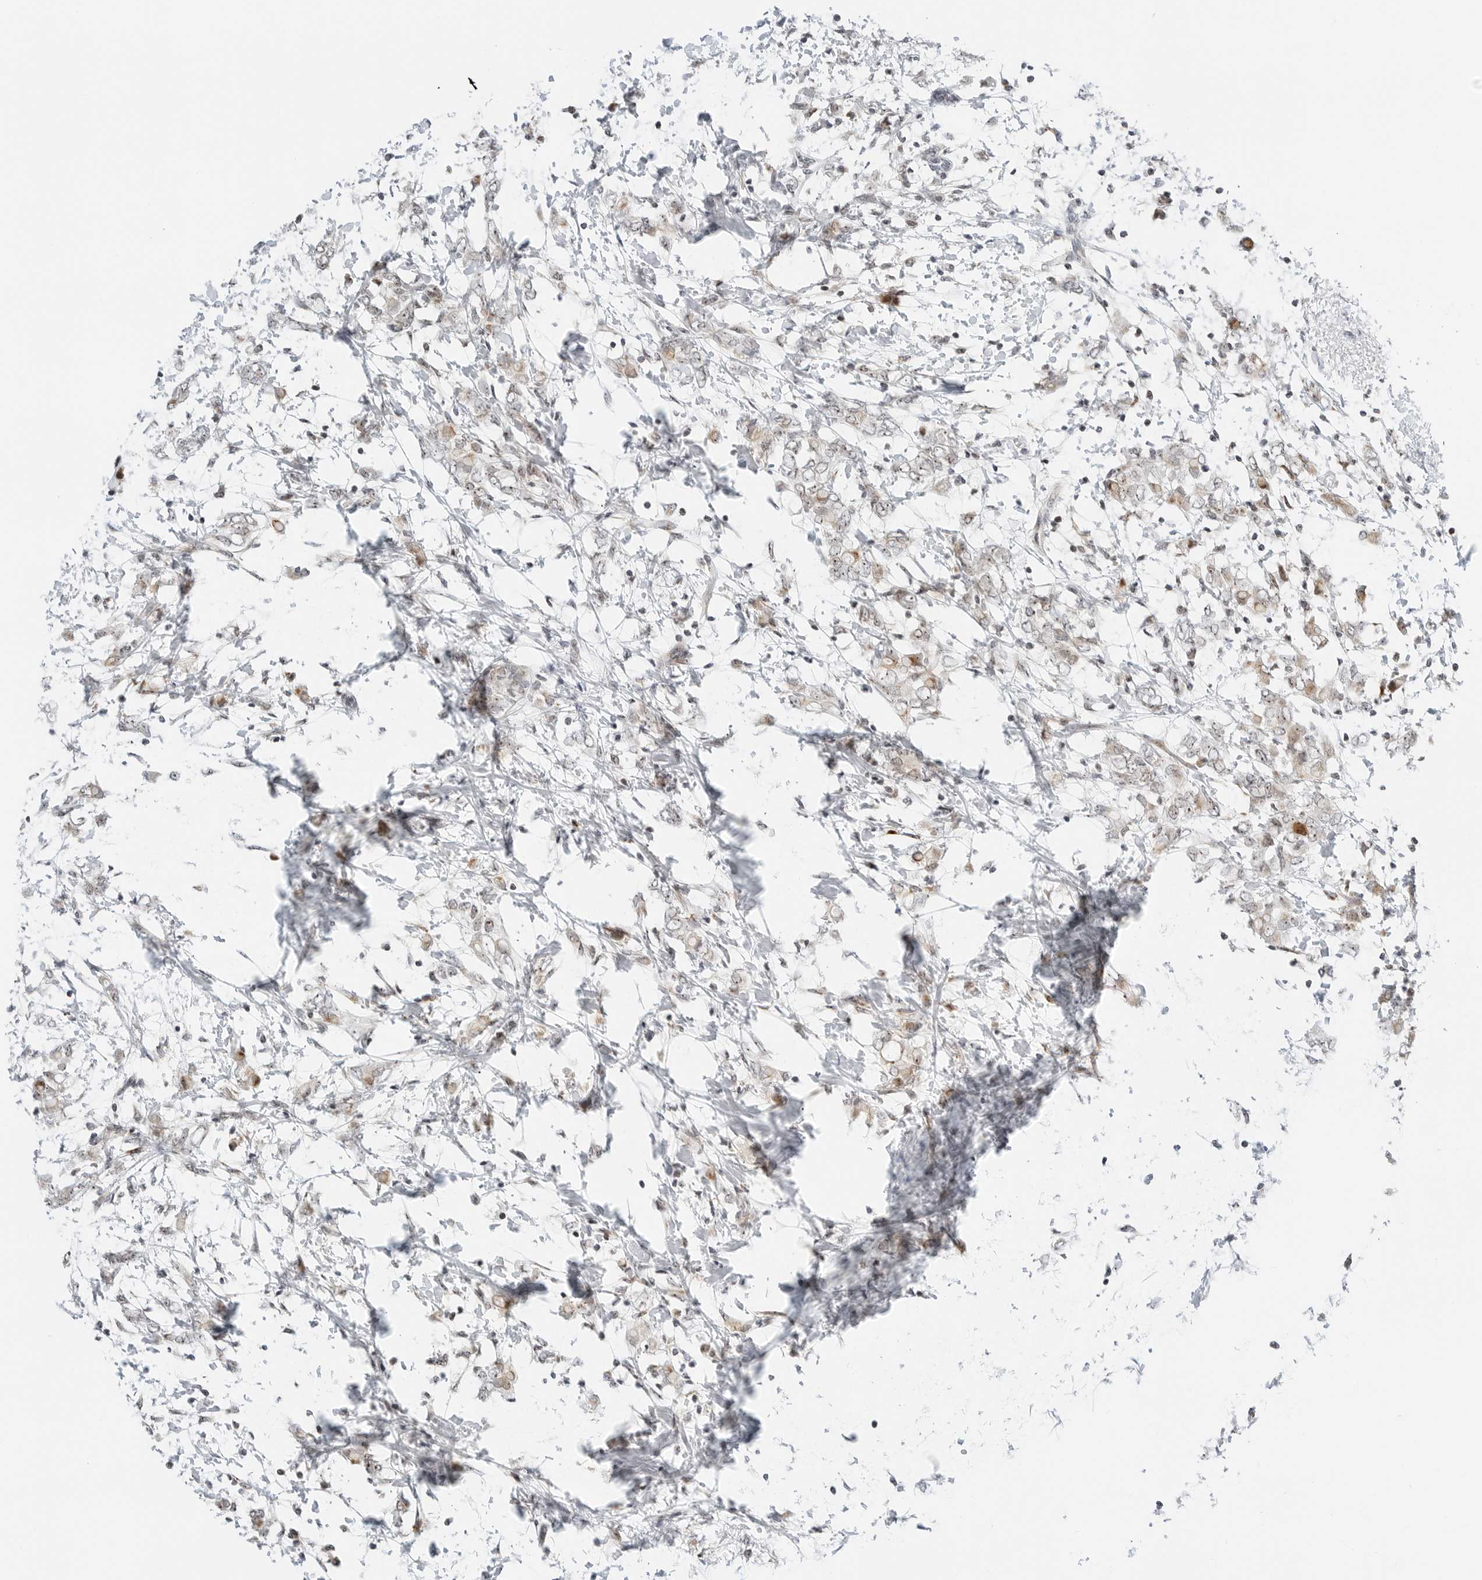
{"staining": {"intensity": "weak", "quantity": "25%-75%", "location": "nuclear"}, "tissue": "breast cancer", "cell_type": "Tumor cells", "image_type": "cancer", "snomed": [{"axis": "morphology", "description": "Normal tissue, NOS"}, {"axis": "morphology", "description": "Lobular carcinoma"}, {"axis": "topography", "description": "Breast"}], "caption": "A photomicrograph of human breast cancer stained for a protein demonstrates weak nuclear brown staining in tumor cells.", "gene": "RIMKLA", "patient": {"sex": "female", "age": 47}}